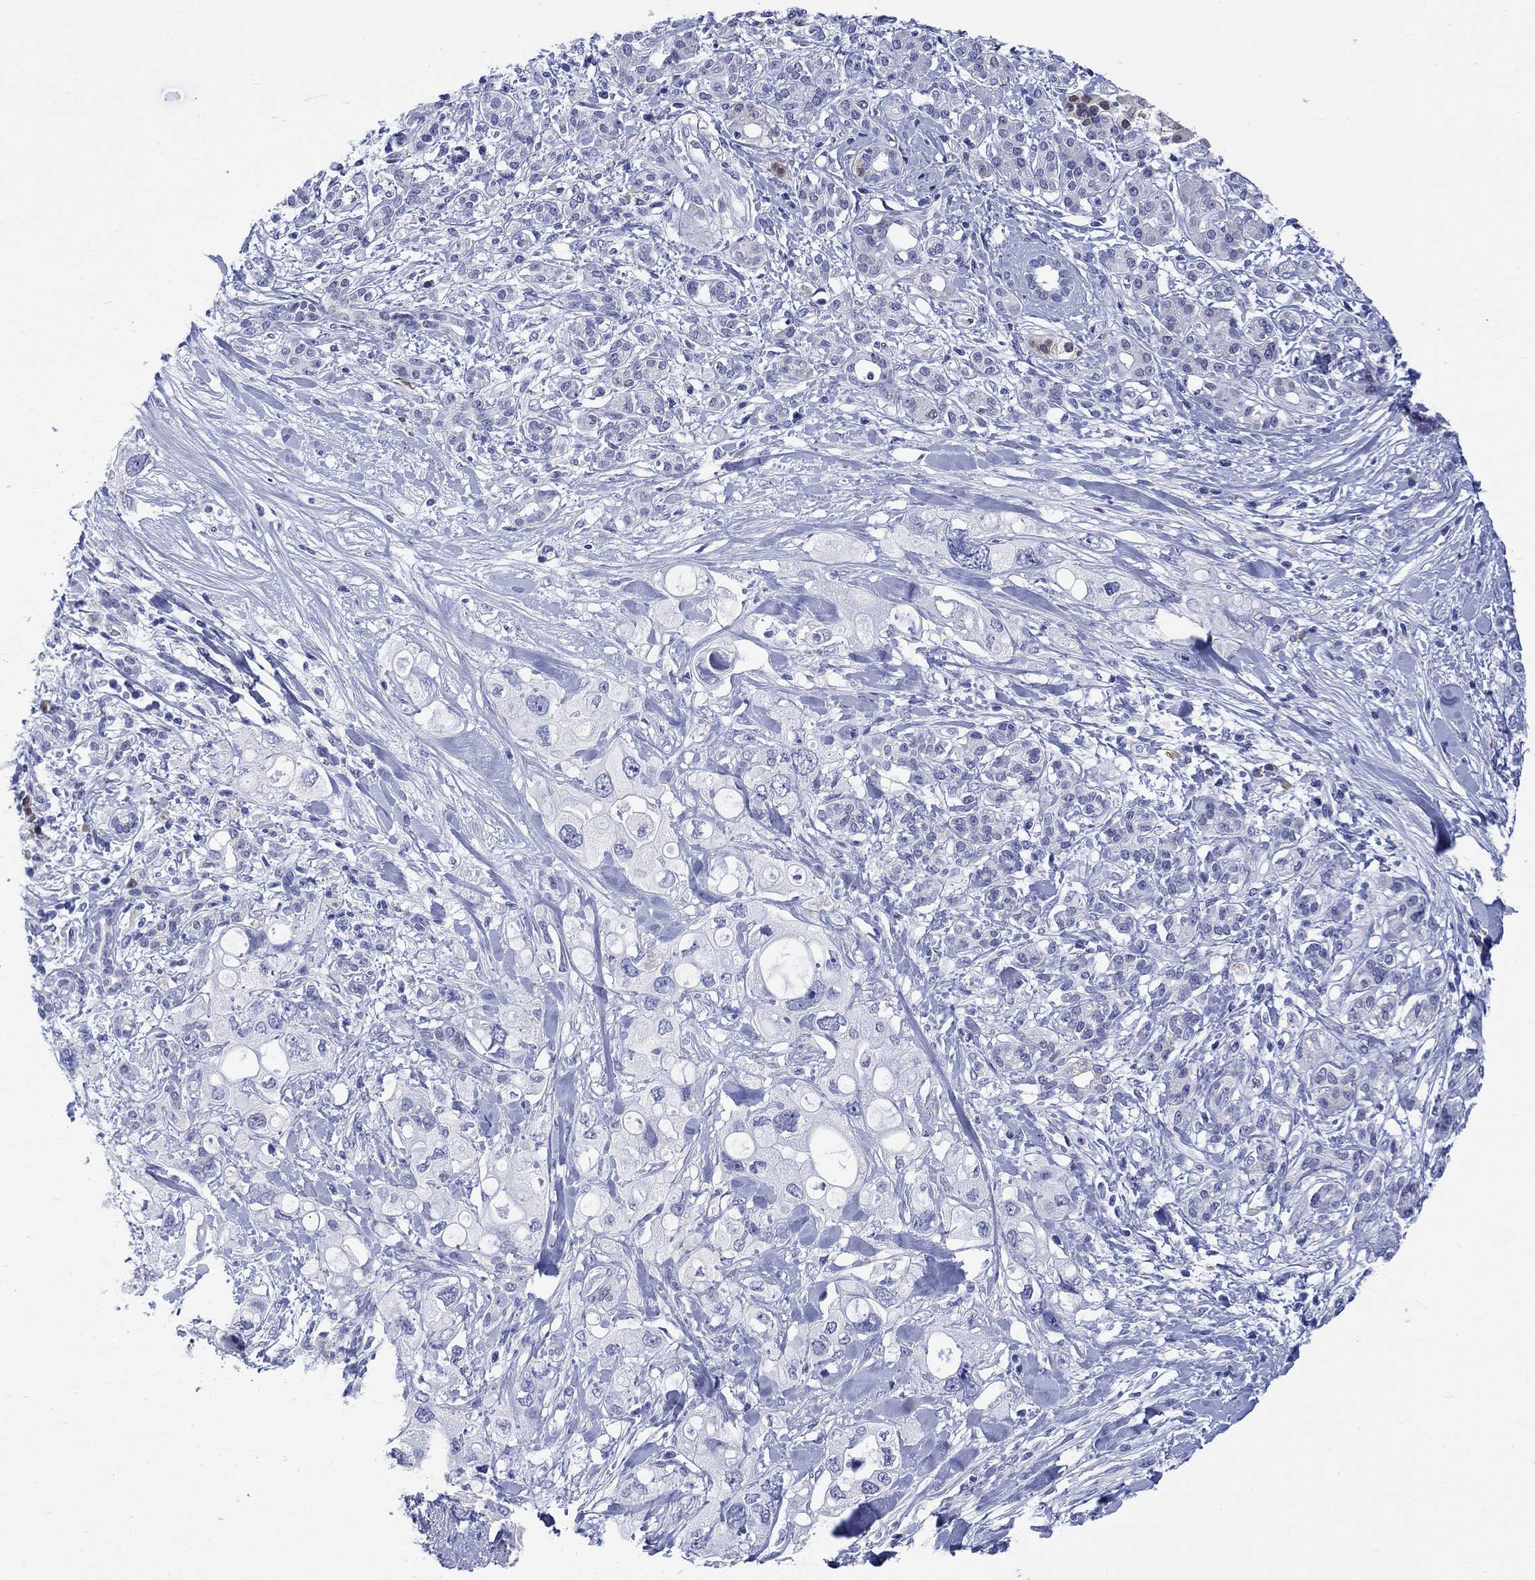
{"staining": {"intensity": "moderate", "quantity": "<25%", "location": "nuclear"}, "tissue": "pancreatic cancer", "cell_type": "Tumor cells", "image_type": "cancer", "snomed": [{"axis": "morphology", "description": "Adenocarcinoma, NOS"}, {"axis": "topography", "description": "Pancreas"}], "caption": "About <25% of tumor cells in pancreatic cancer show moderate nuclear protein expression as visualized by brown immunohistochemical staining.", "gene": "MSI1", "patient": {"sex": "female", "age": 56}}